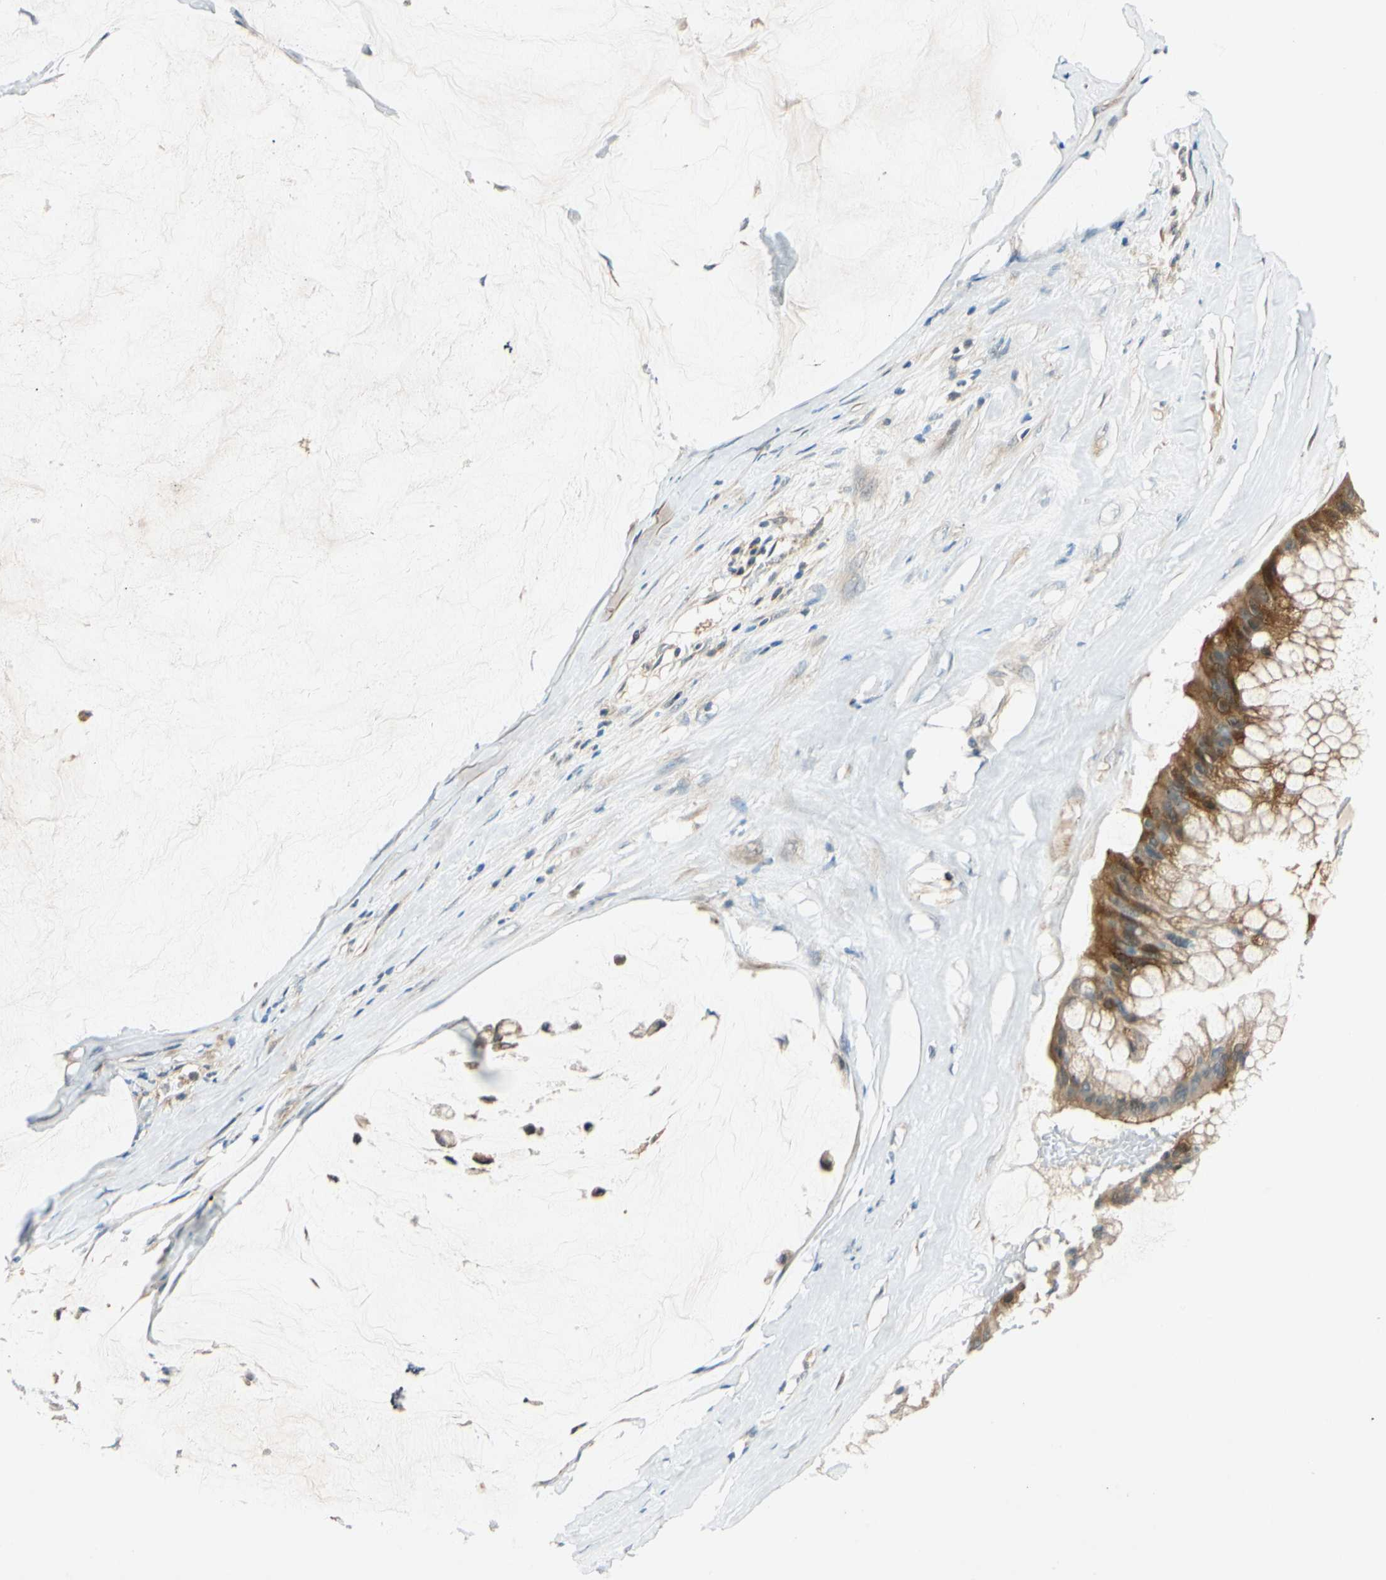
{"staining": {"intensity": "moderate", "quantity": ">75%", "location": "cytoplasmic/membranous"}, "tissue": "ovarian cancer", "cell_type": "Tumor cells", "image_type": "cancer", "snomed": [{"axis": "morphology", "description": "Cystadenocarcinoma, mucinous, NOS"}, {"axis": "topography", "description": "Ovary"}], "caption": "Ovarian cancer stained with immunohistochemistry (IHC) shows moderate cytoplasmic/membranous staining in approximately >75% of tumor cells.", "gene": "WIPI1", "patient": {"sex": "female", "age": 39}}